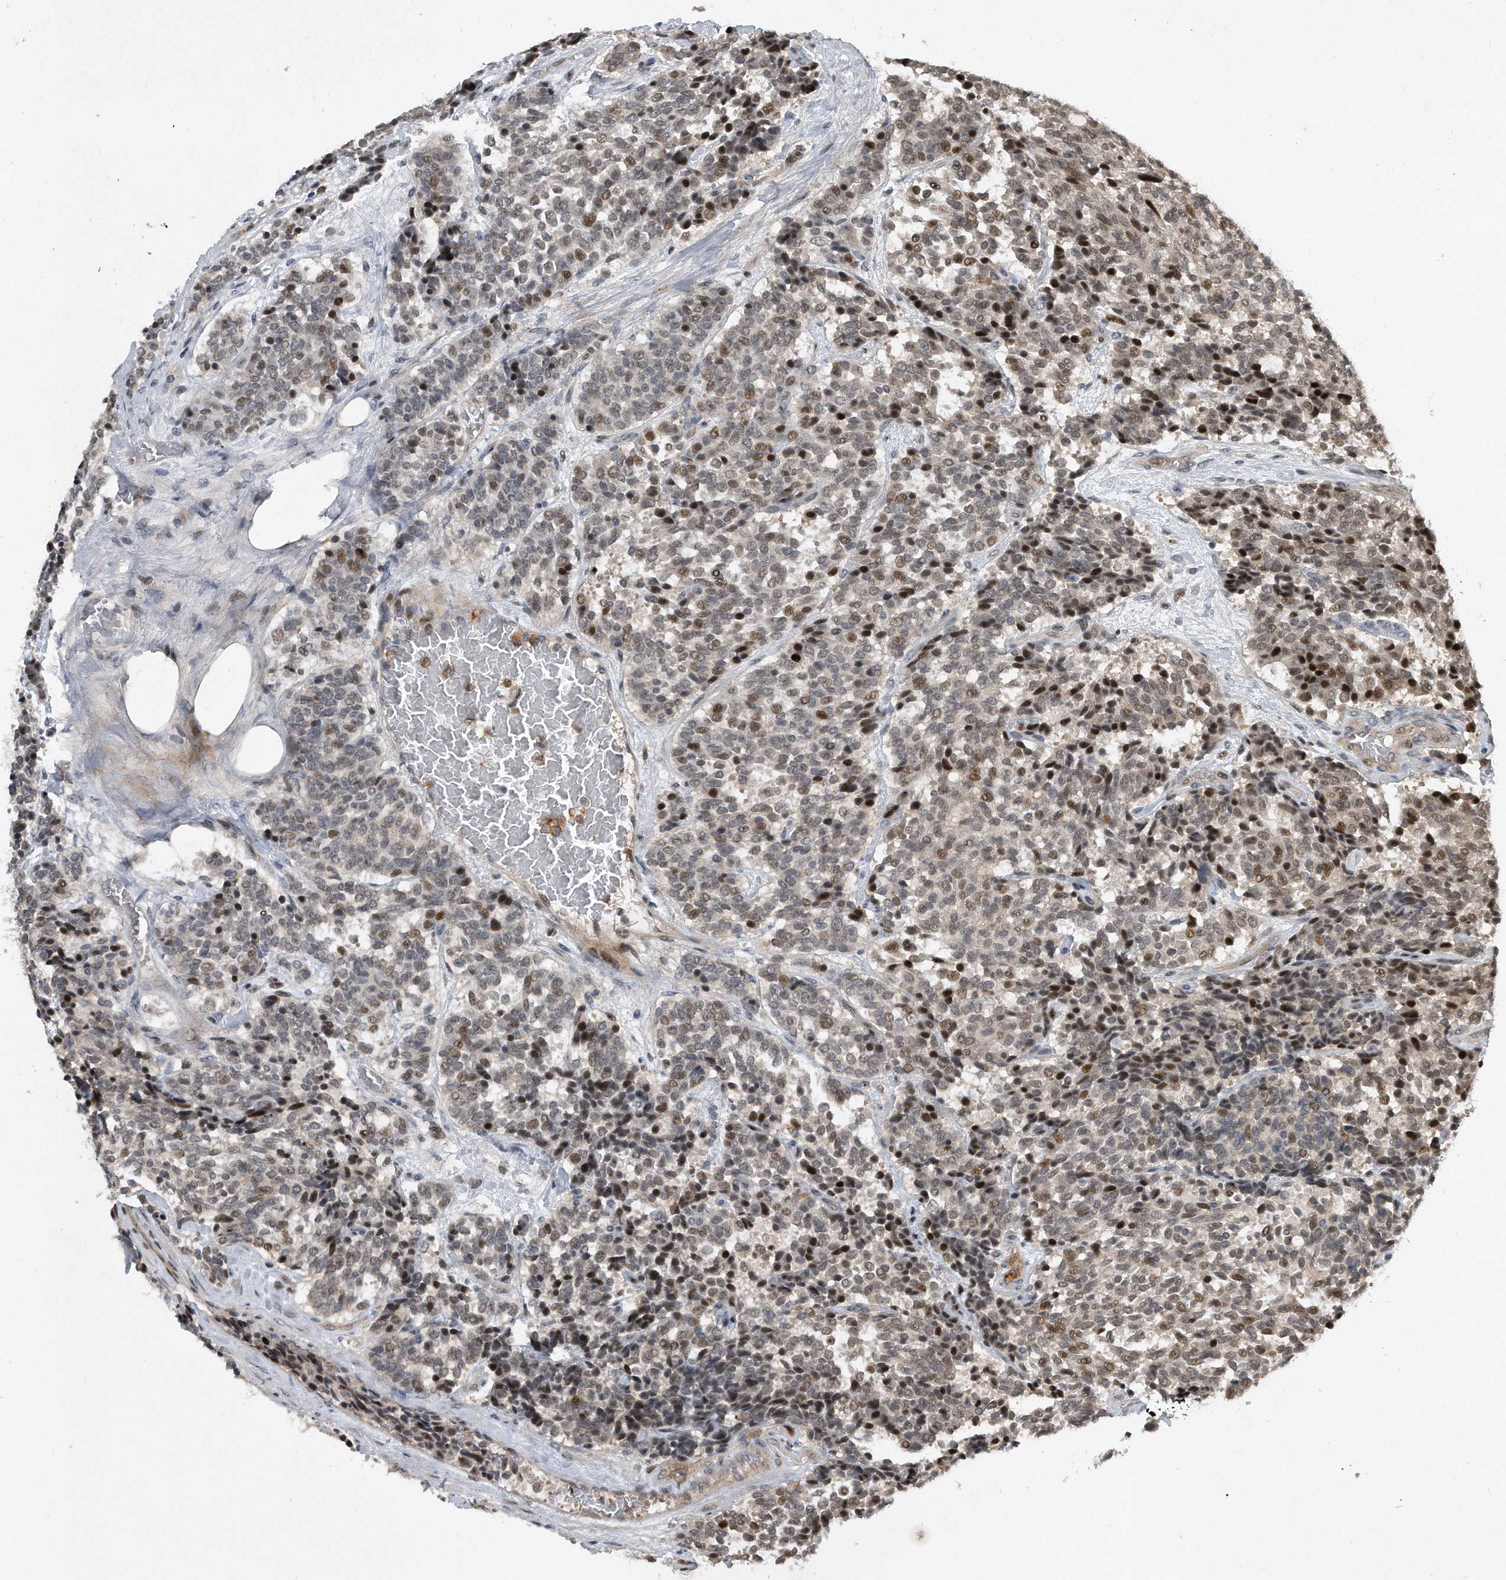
{"staining": {"intensity": "moderate", "quantity": "25%-75%", "location": "nuclear"}, "tissue": "carcinoid", "cell_type": "Tumor cells", "image_type": "cancer", "snomed": [{"axis": "morphology", "description": "Carcinoid, malignant, NOS"}, {"axis": "topography", "description": "Pancreas"}], "caption": "This is a micrograph of IHC staining of carcinoid, which shows moderate expression in the nuclear of tumor cells.", "gene": "PGBD2", "patient": {"sex": "female", "age": 54}}